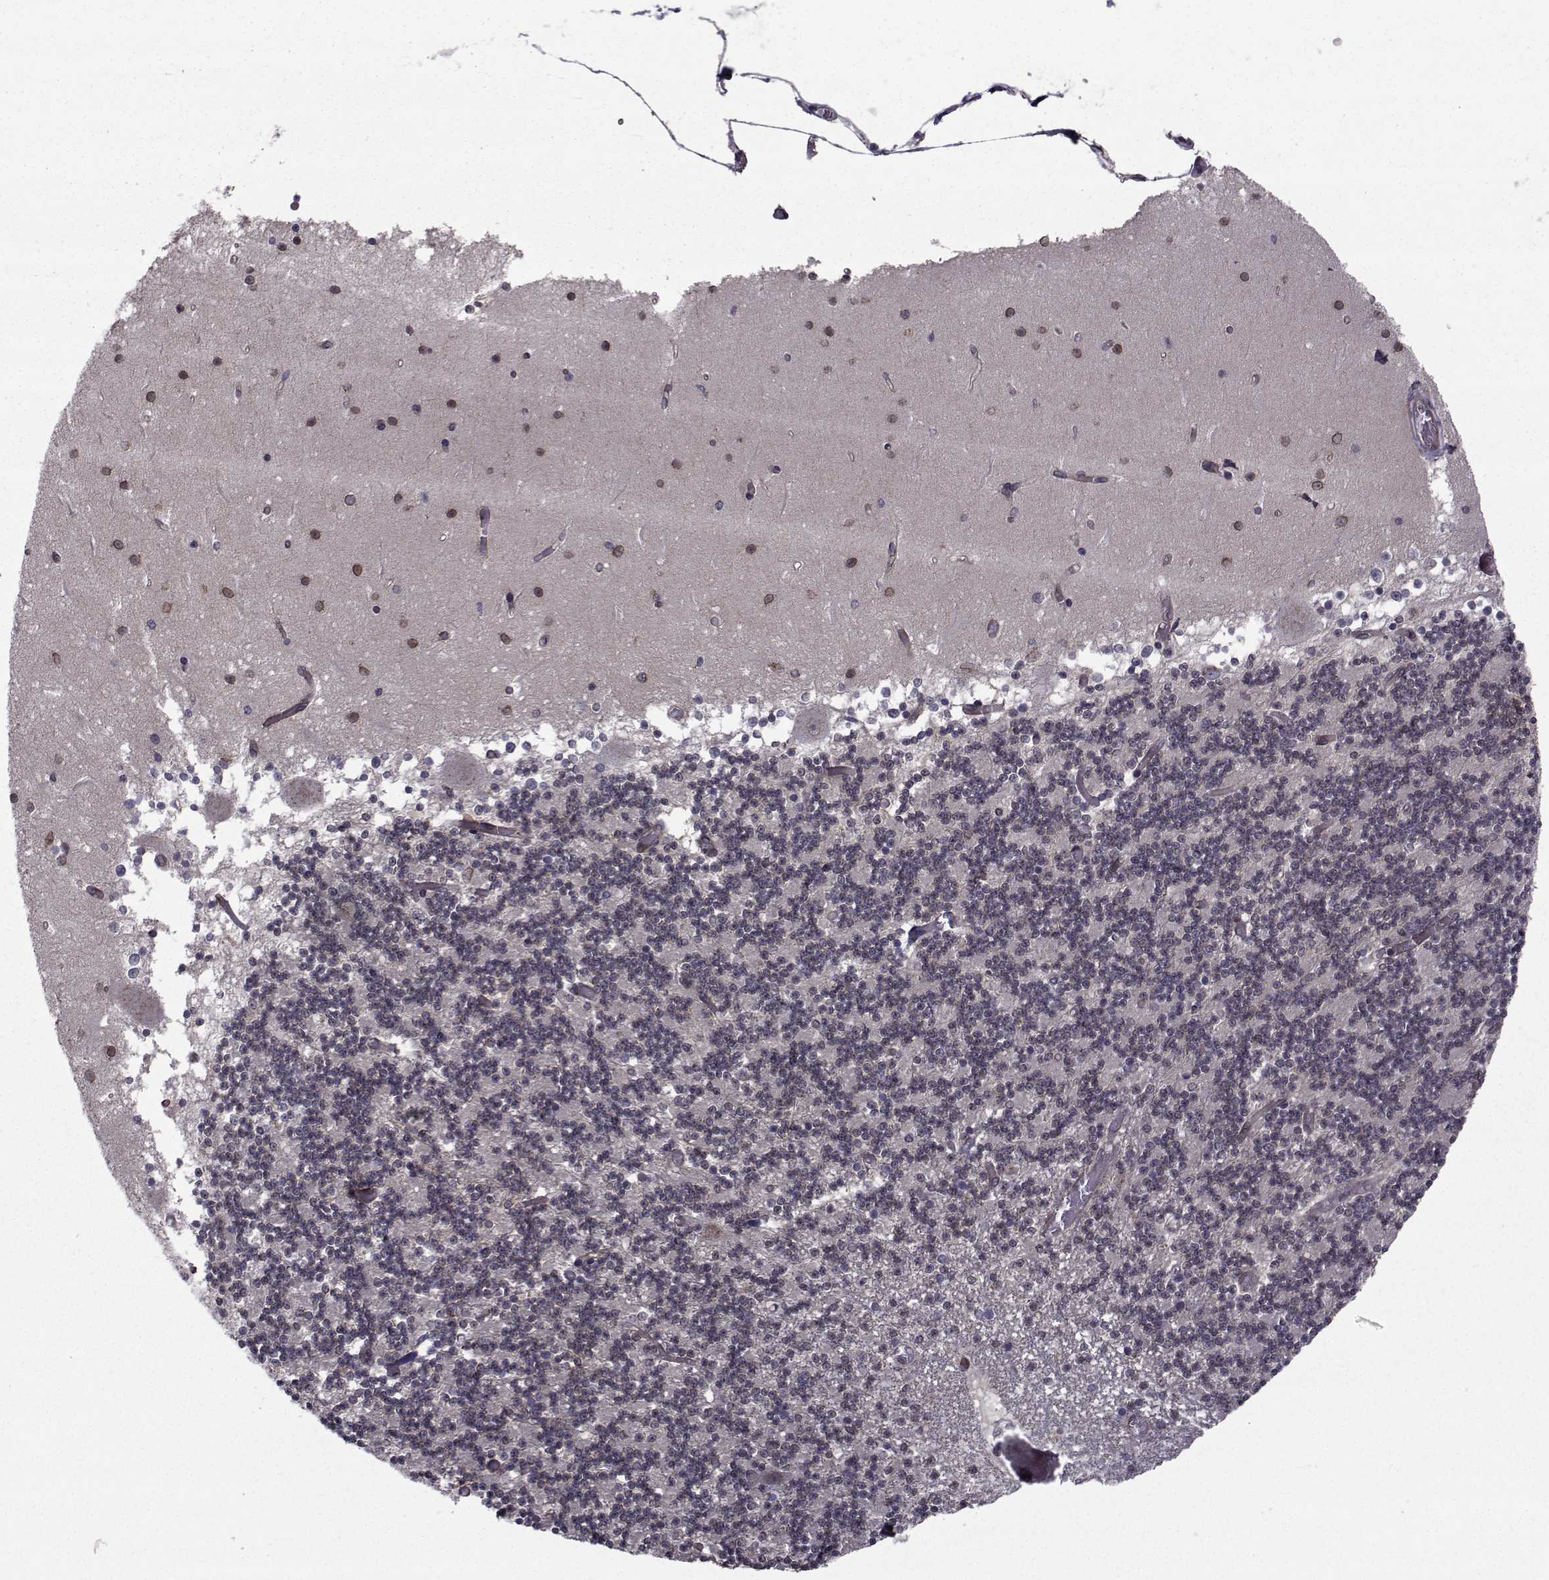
{"staining": {"intensity": "negative", "quantity": "none", "location": "none"}, "tissue": "cerebellum", "cell_type": "Cells in granular layer", "image_type": "normal", "snomed": [{"axis": "morphology", "description": "Normal tissue, NOS"}, {"axis": "topography", "description": "Cerebellum"}], "caption": "Immunohistochemical staining of benign cerebellum exhibits no significant expression in cells in granular layer.", "gene": "ATP6V1C2", "patient": {"sex": "female", "age": 28}}